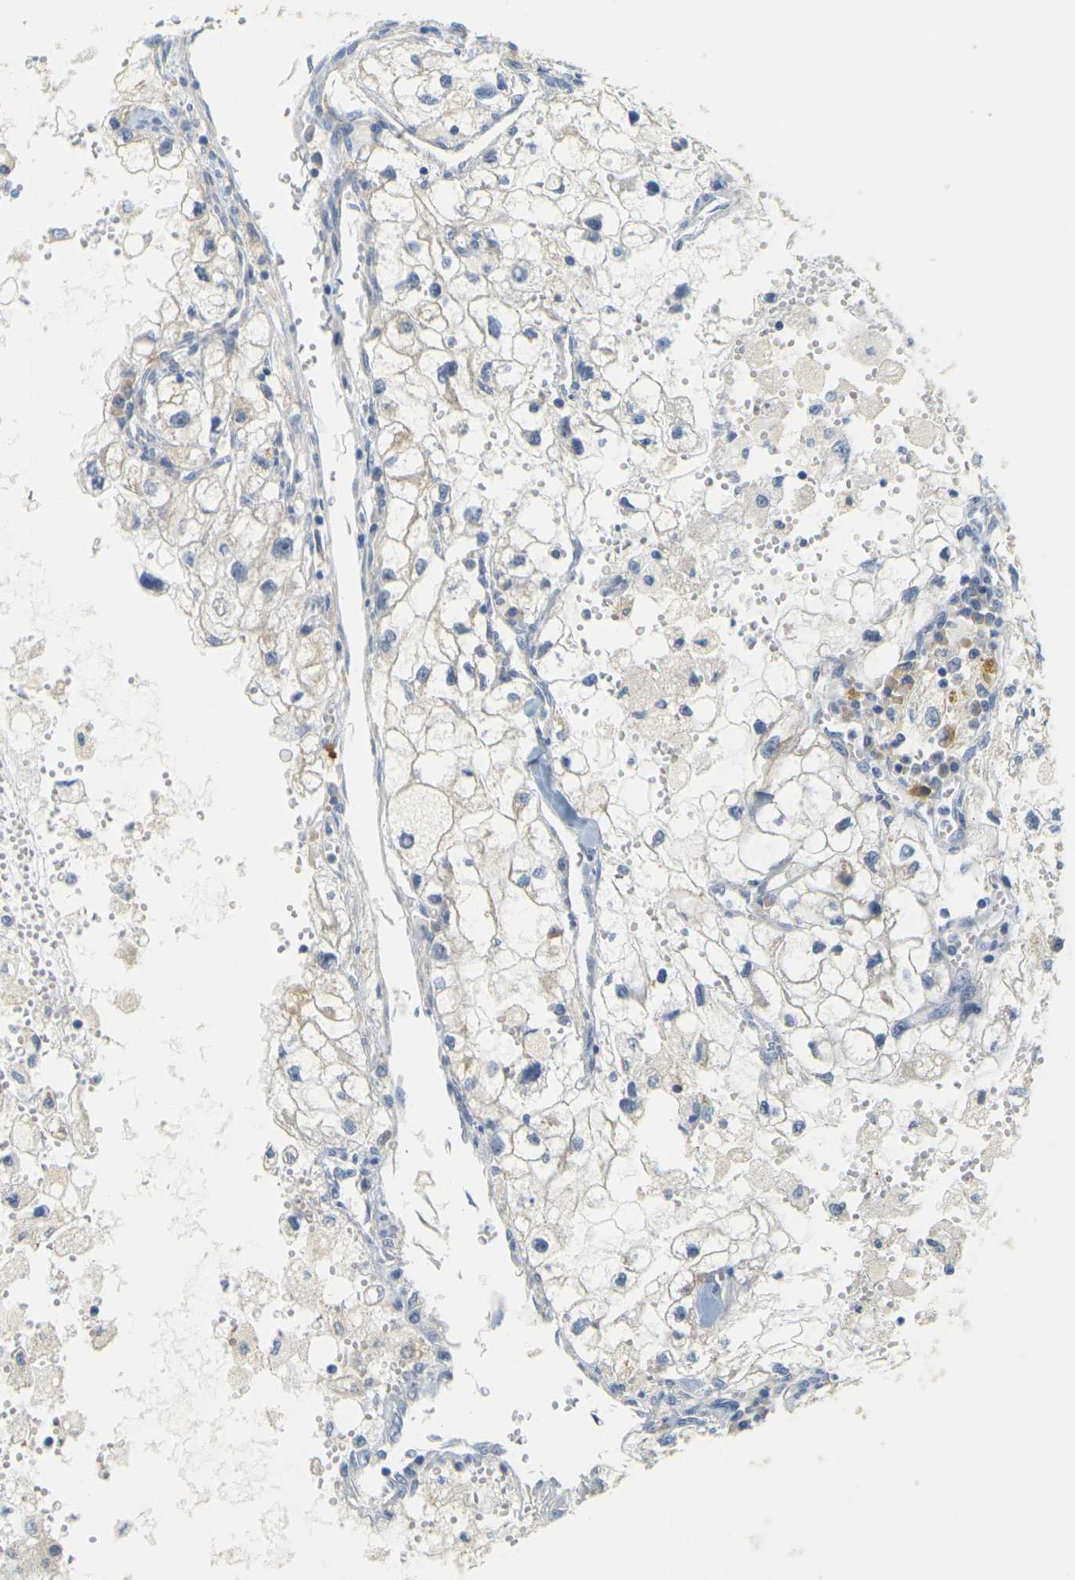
{"staining": {"intensity": "negative", "quantity": "none", "location": "none"}, "tissue": "renal cancer", "cell_type": "Tumor cells", "image_type": "cancer", "snomed": [{"axis": "morphology", "description": "Adenocarcinoma, NOS"}, {"axis": "topography", "description": "Kidney"}], "caption": "This micrograph is of renal cancer (adenocarcinoma) stained with immunohistochemistry (IHC) to label a protein in brown with the nuclei are counter-stained blue. There is no staining in tumor cells.", "gene": "GDAP1", "patient": {"sex": "female", "age": 70}}